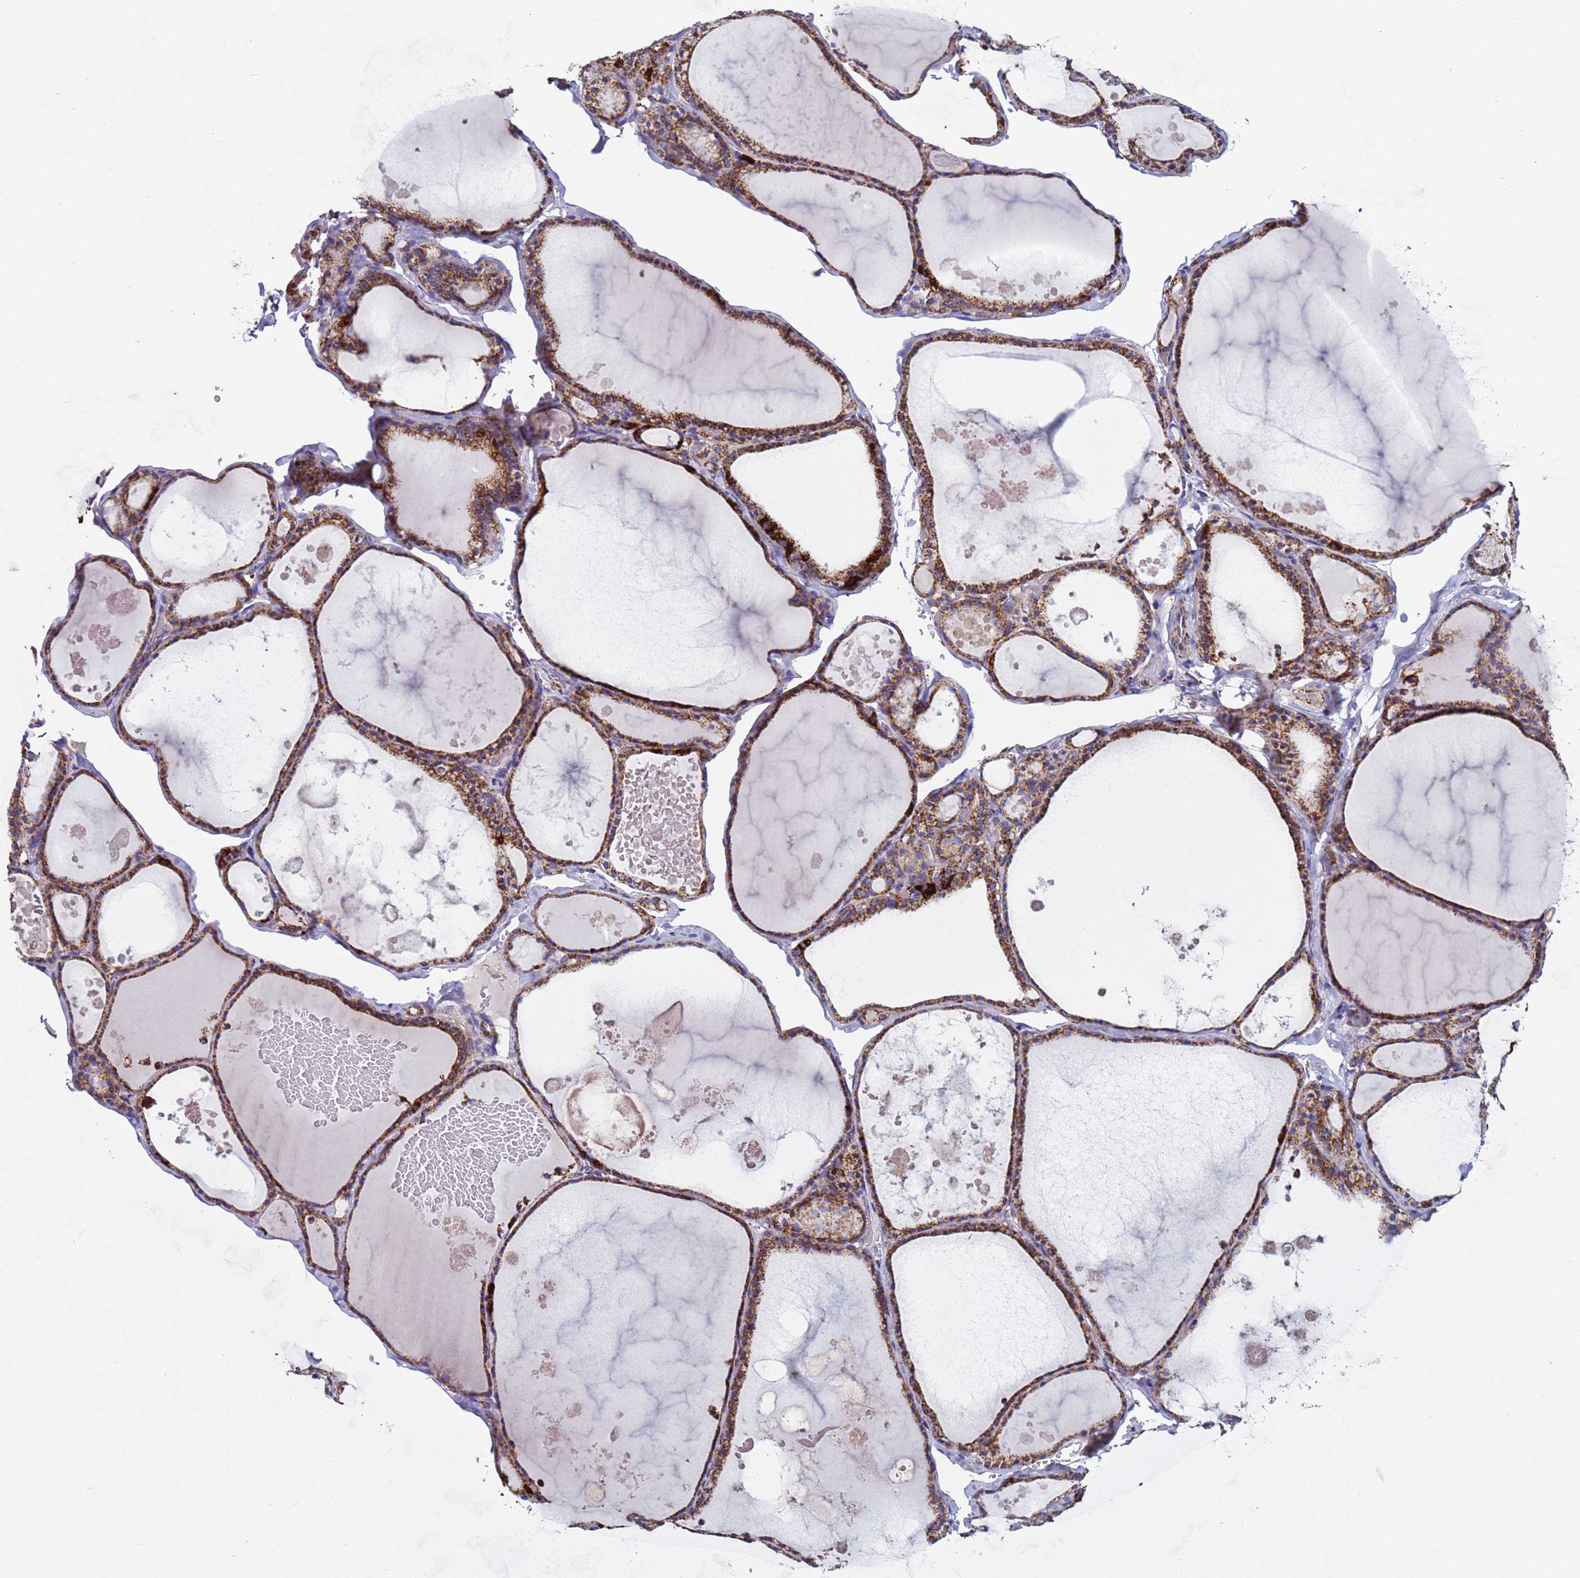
{"staining": {"intensity": "moderate", "quantity": ">75%", "location": "cytoplasmic/membranous"}, "tissue": "thyroid gland", "cell_type": "Glandular cells", "image_type": "normal", "snomed": [{"axis": "morphology", "description": "Normal tissue, NOS"}, {"axis": "topography", "description": "Thyroid gland"}], "caption": "Protein staining displays moderate cytoplasmic/membranous staining in approximately >75% of glandular cells in benign thyroid gland. The protein of interest is stained brown, and the nuclei are stained in blue (DAB (3,3'-diaminobenzidine) IHC with brightfield microscopy, high magnification).", "gene": "ZBTB39", "patient": {"sex": "male", "age": 56}}